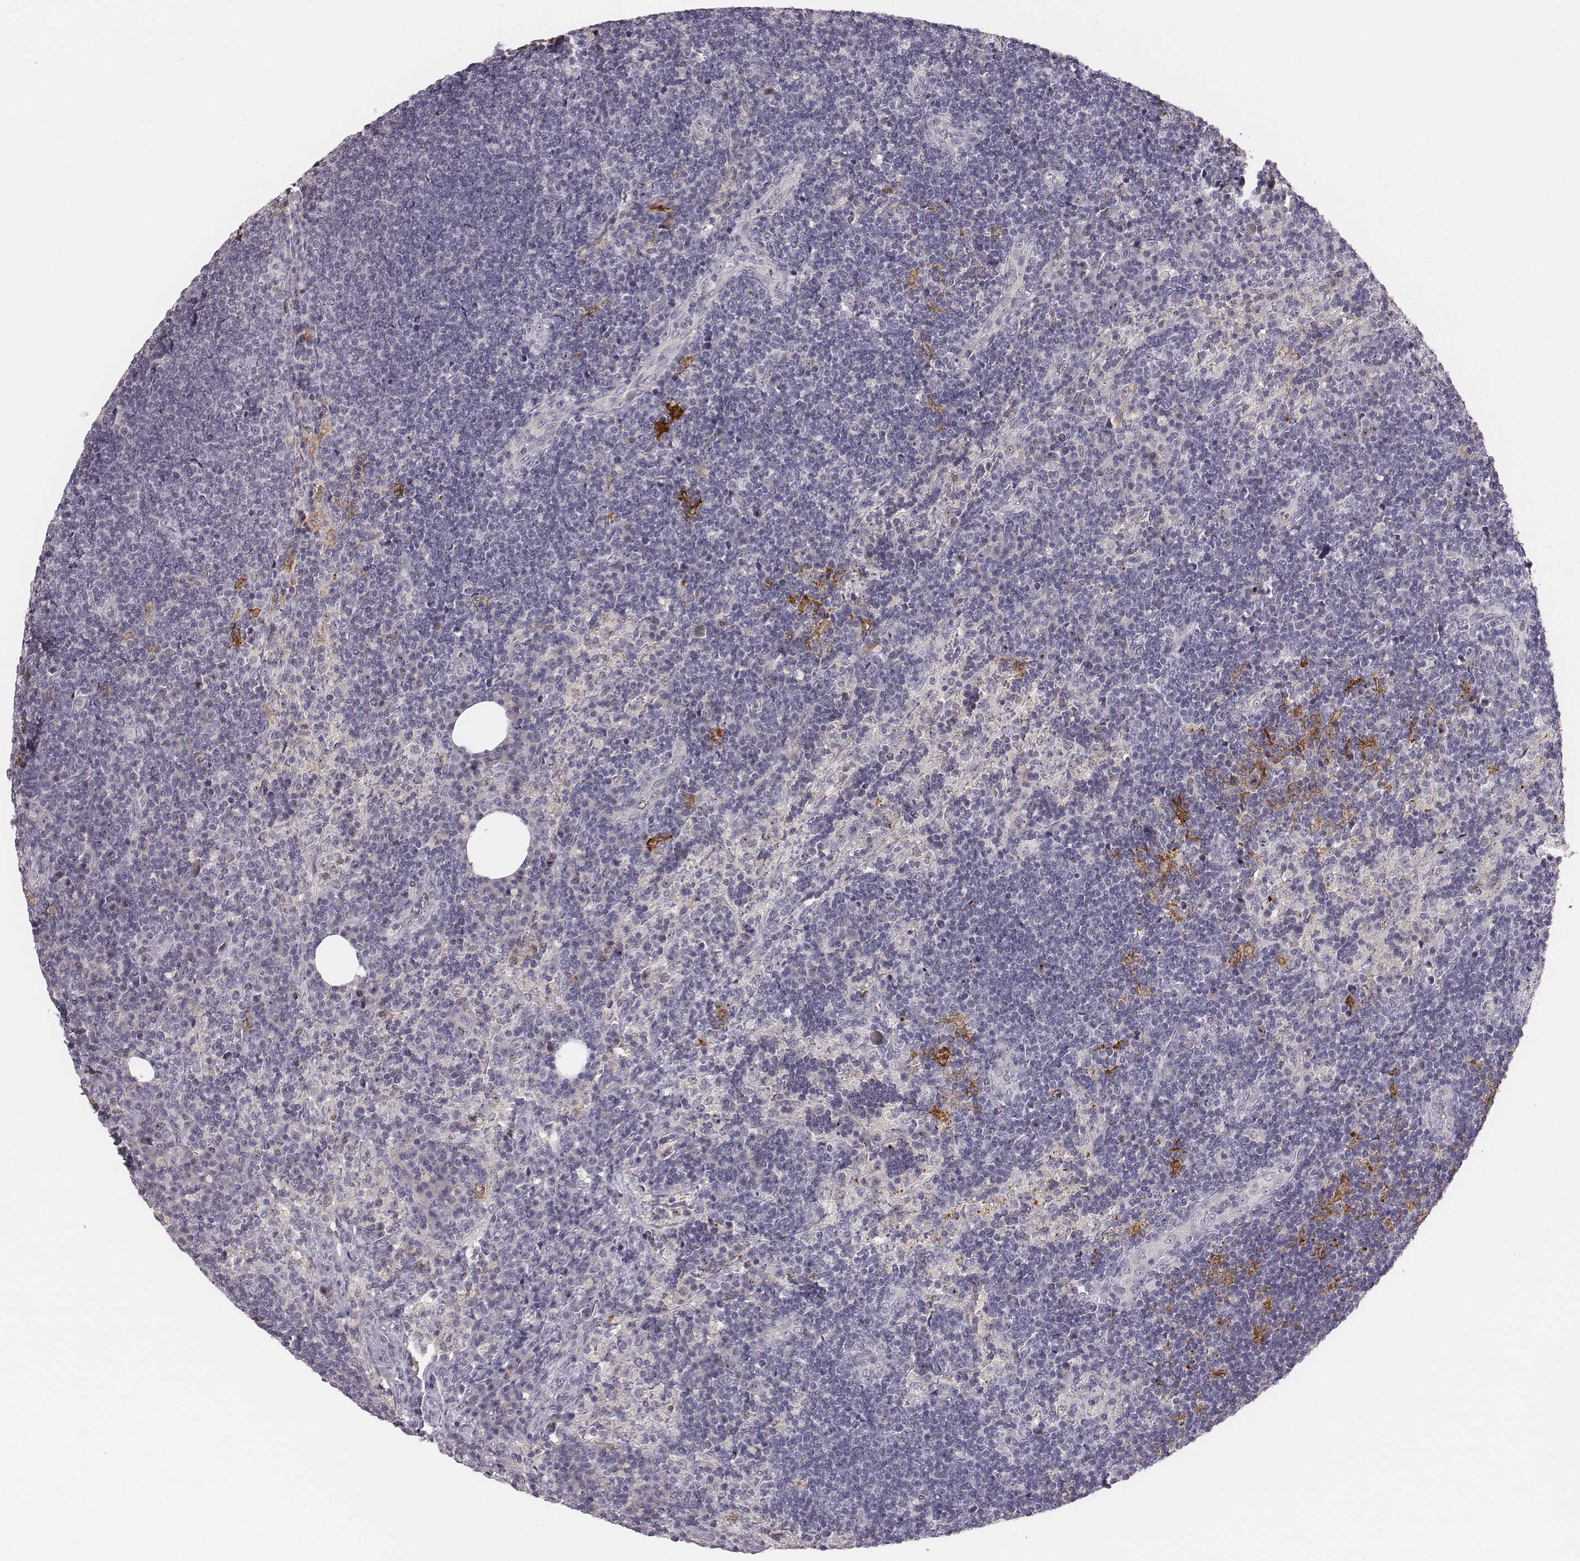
{"staining": {"intensity": "negative", "quantity": "none", "location": "none"}, "tissue": "lymph node", "cell_type": "Germinal center cells", "image_type": "normal", "snomed": [{"axis": "morphology", "description": "Normal tissue, NOS"}, {"axis": "topography", "description": "Lymph node"}], "caption": "Immunohistochemistry (IHC) histopathology image of normal lymph node stained for a protein (brown), which reveals no staining in germinal center cells. The staining is performed using DAB (3,3'-diaminobenzidine) brown chromogen with nuclei counter-stained in using hematoxylin.", "gene": "NIFK", "patient": {"sex": "male", "age": 63}}